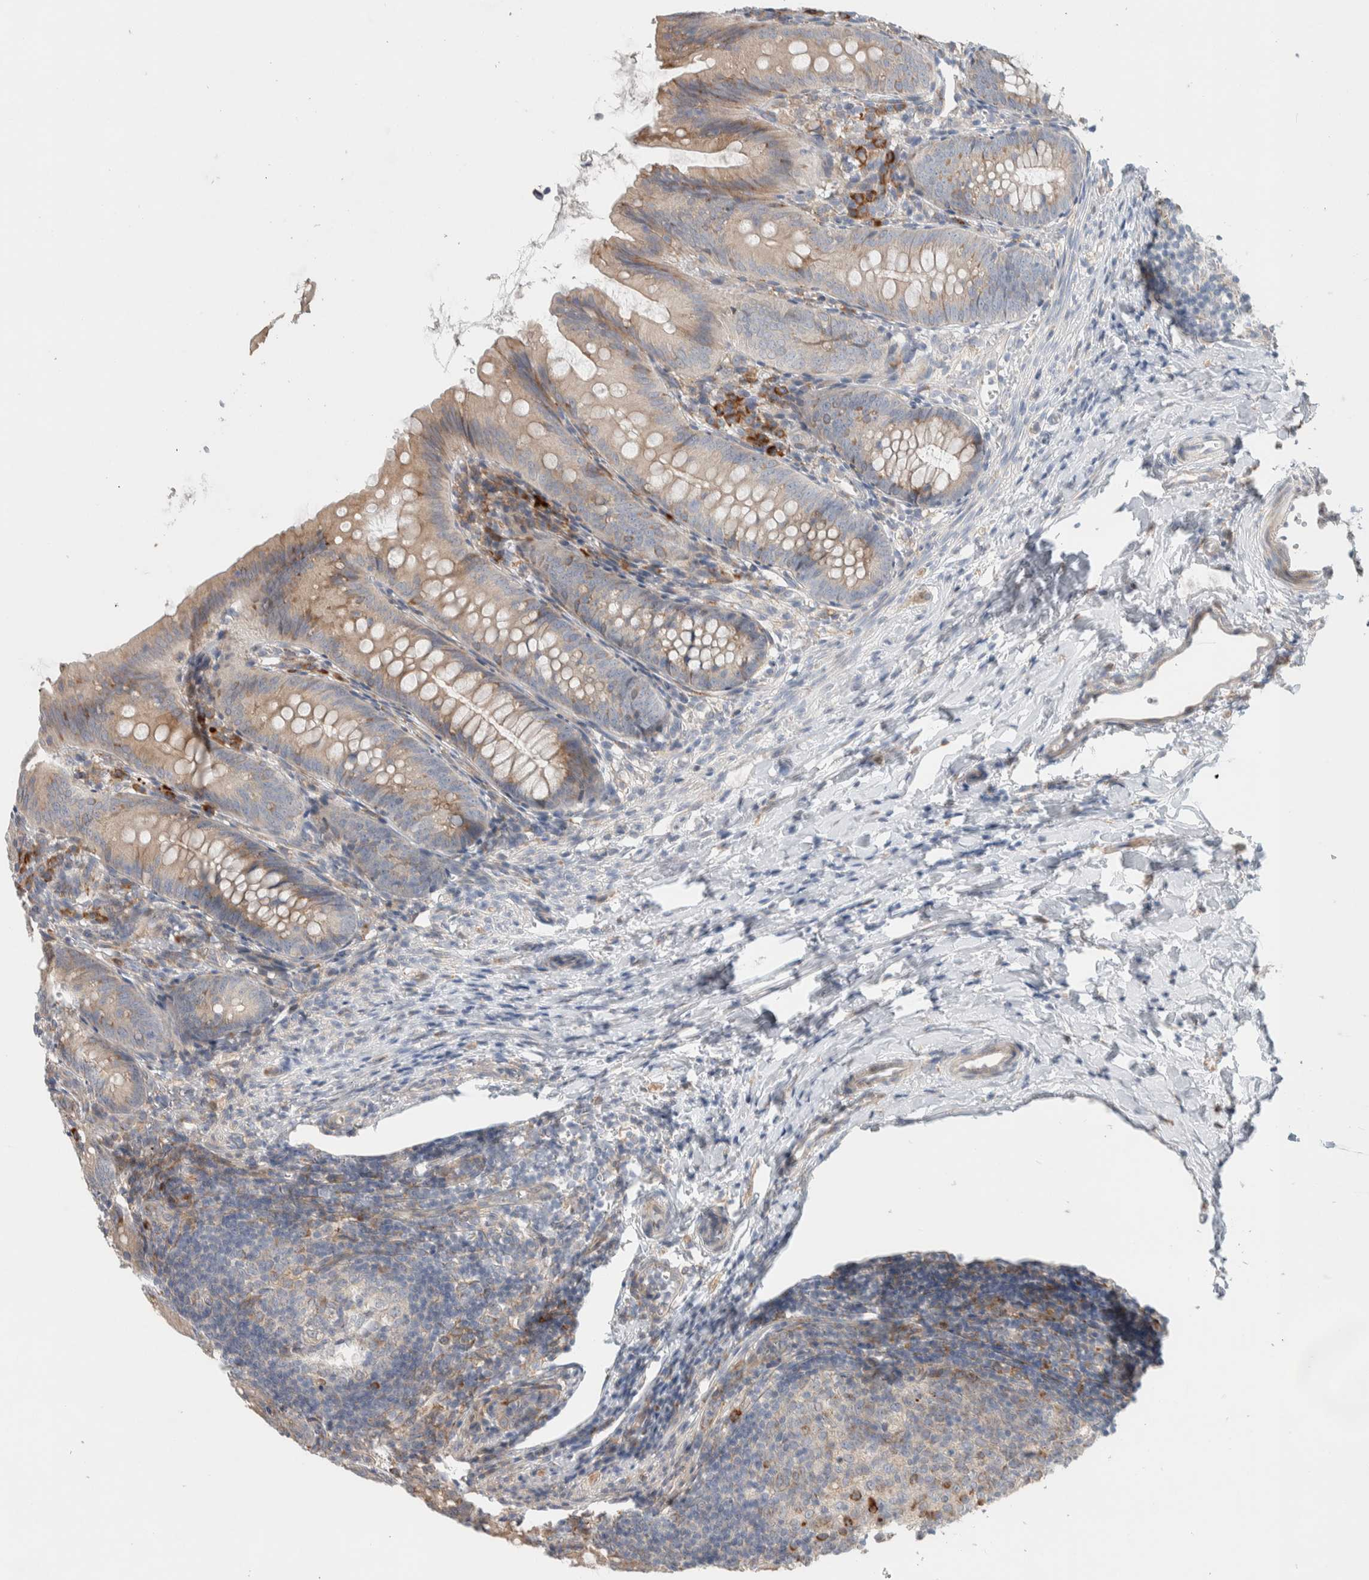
{"staining": {"intensity": "weak", "quantity": "25%-75%", "location": "cytoplasmic/membranous"}, "tissue": "appendix", "cell_type": "Glandular cells", "image_type": "normal", "snomed": [{"axis": "morphology", "description": "Normal tissue, NOS"}, {"axis": "topography", "description": "Appendix"}], "caption": "This micrograph displays IHC staining of normal human appendix, with low weak cytoplasmic/membranous positivity in approximately 25%-75% of glandular cells.", "gene": "ADCY8", "patient": {"sex": "male", "age": 1}}